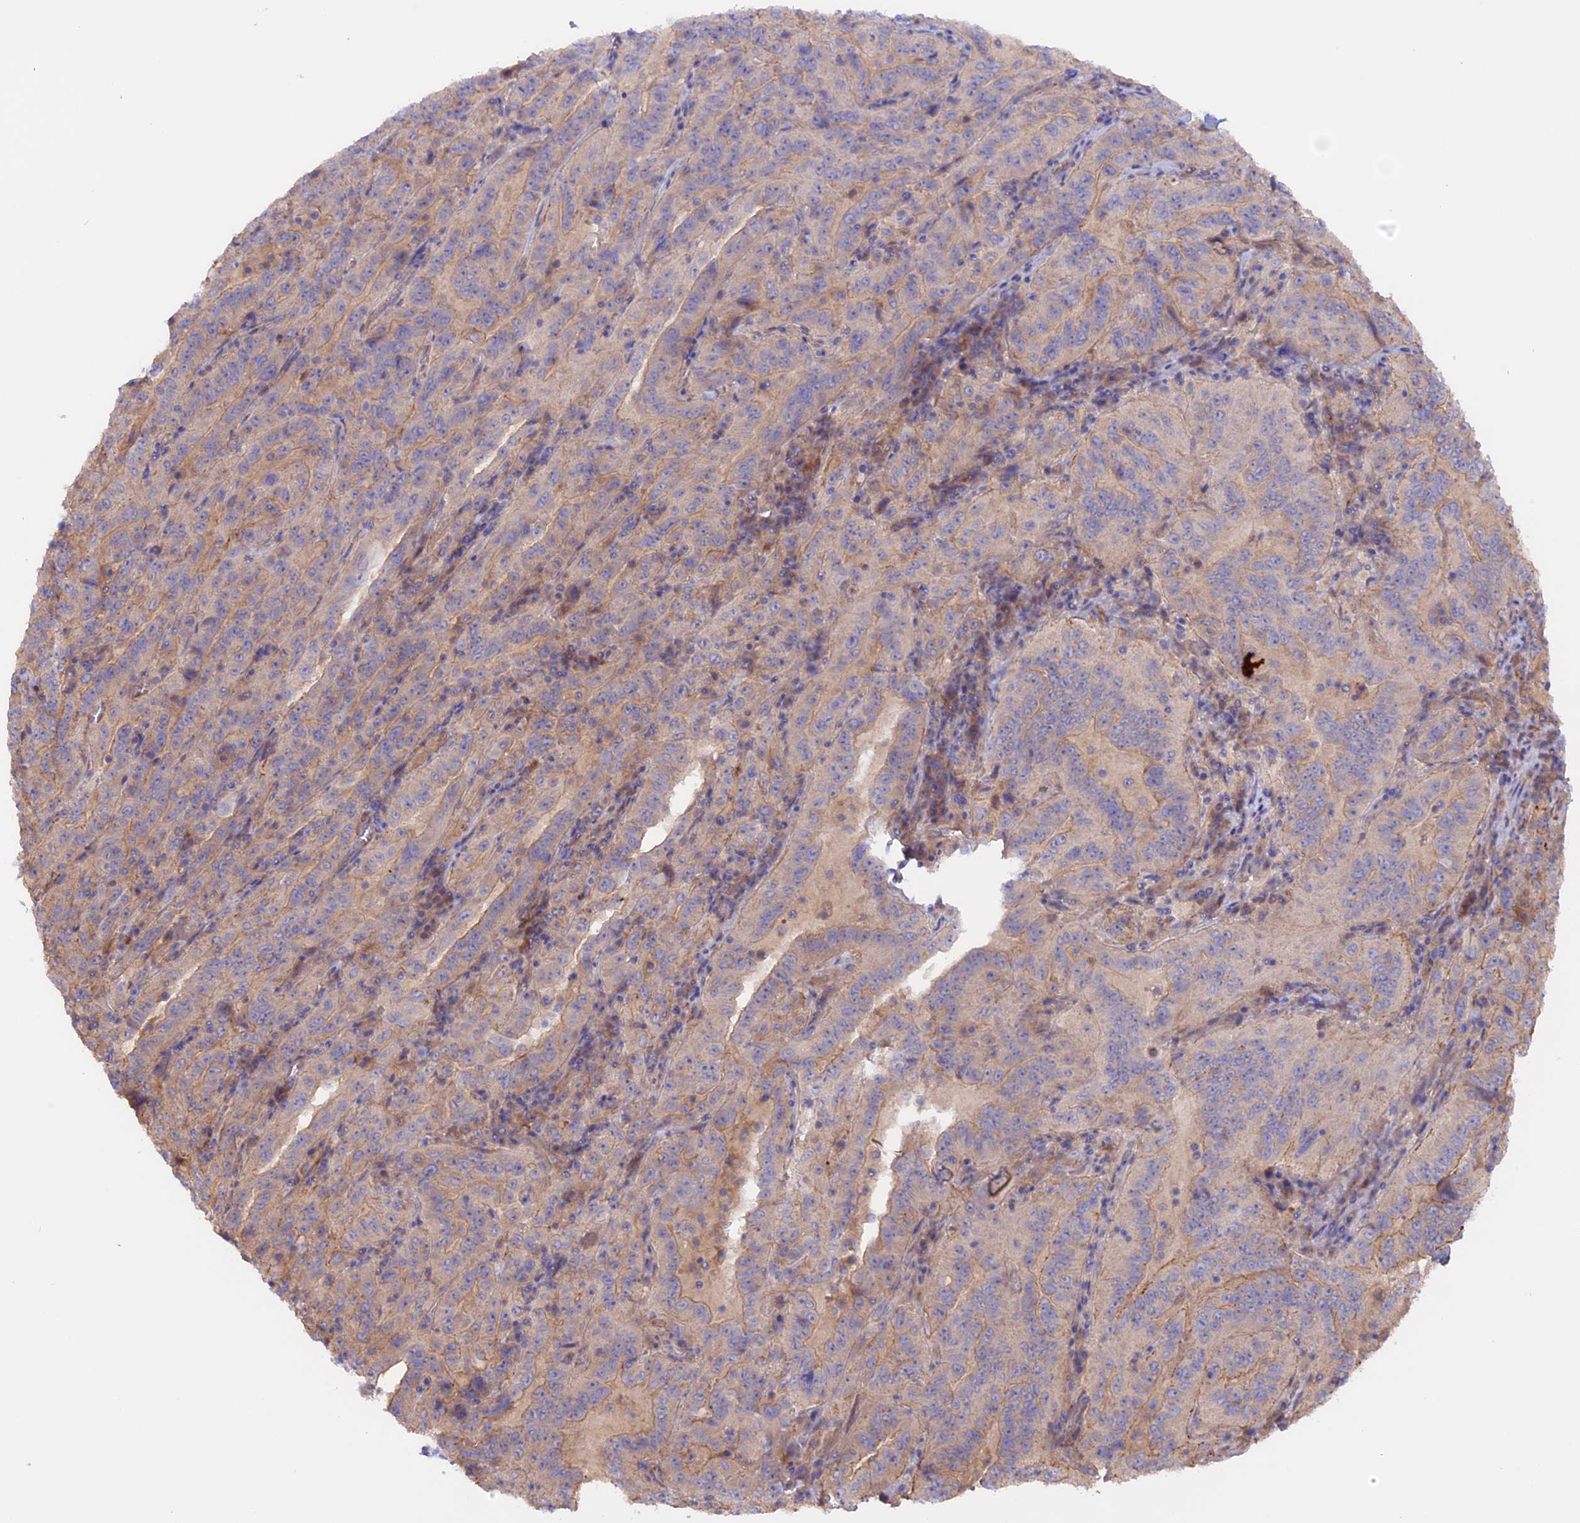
{"staining": {"intensity": "weak", "quantity": "25%-75%", "location": "cytoplasmic/membranous"}, "tissue": "pancreatic cancer", "cell_type": "Tumor cells", "image_type": "cancer", "snomed": [{"axis": "morphology", "description": "Adenocarcinoma, NOS"}, {"axis": "topography", "description": "Pancreas"}], "caption": "Weak cytoplasmic/membranous protein staining is identified in approximately 25%-75% of tumor cells in pancreatic cancer (adenocarcinoma).", "gene": "HYCC1", "patient": {"sex": "male", "age": 63}}